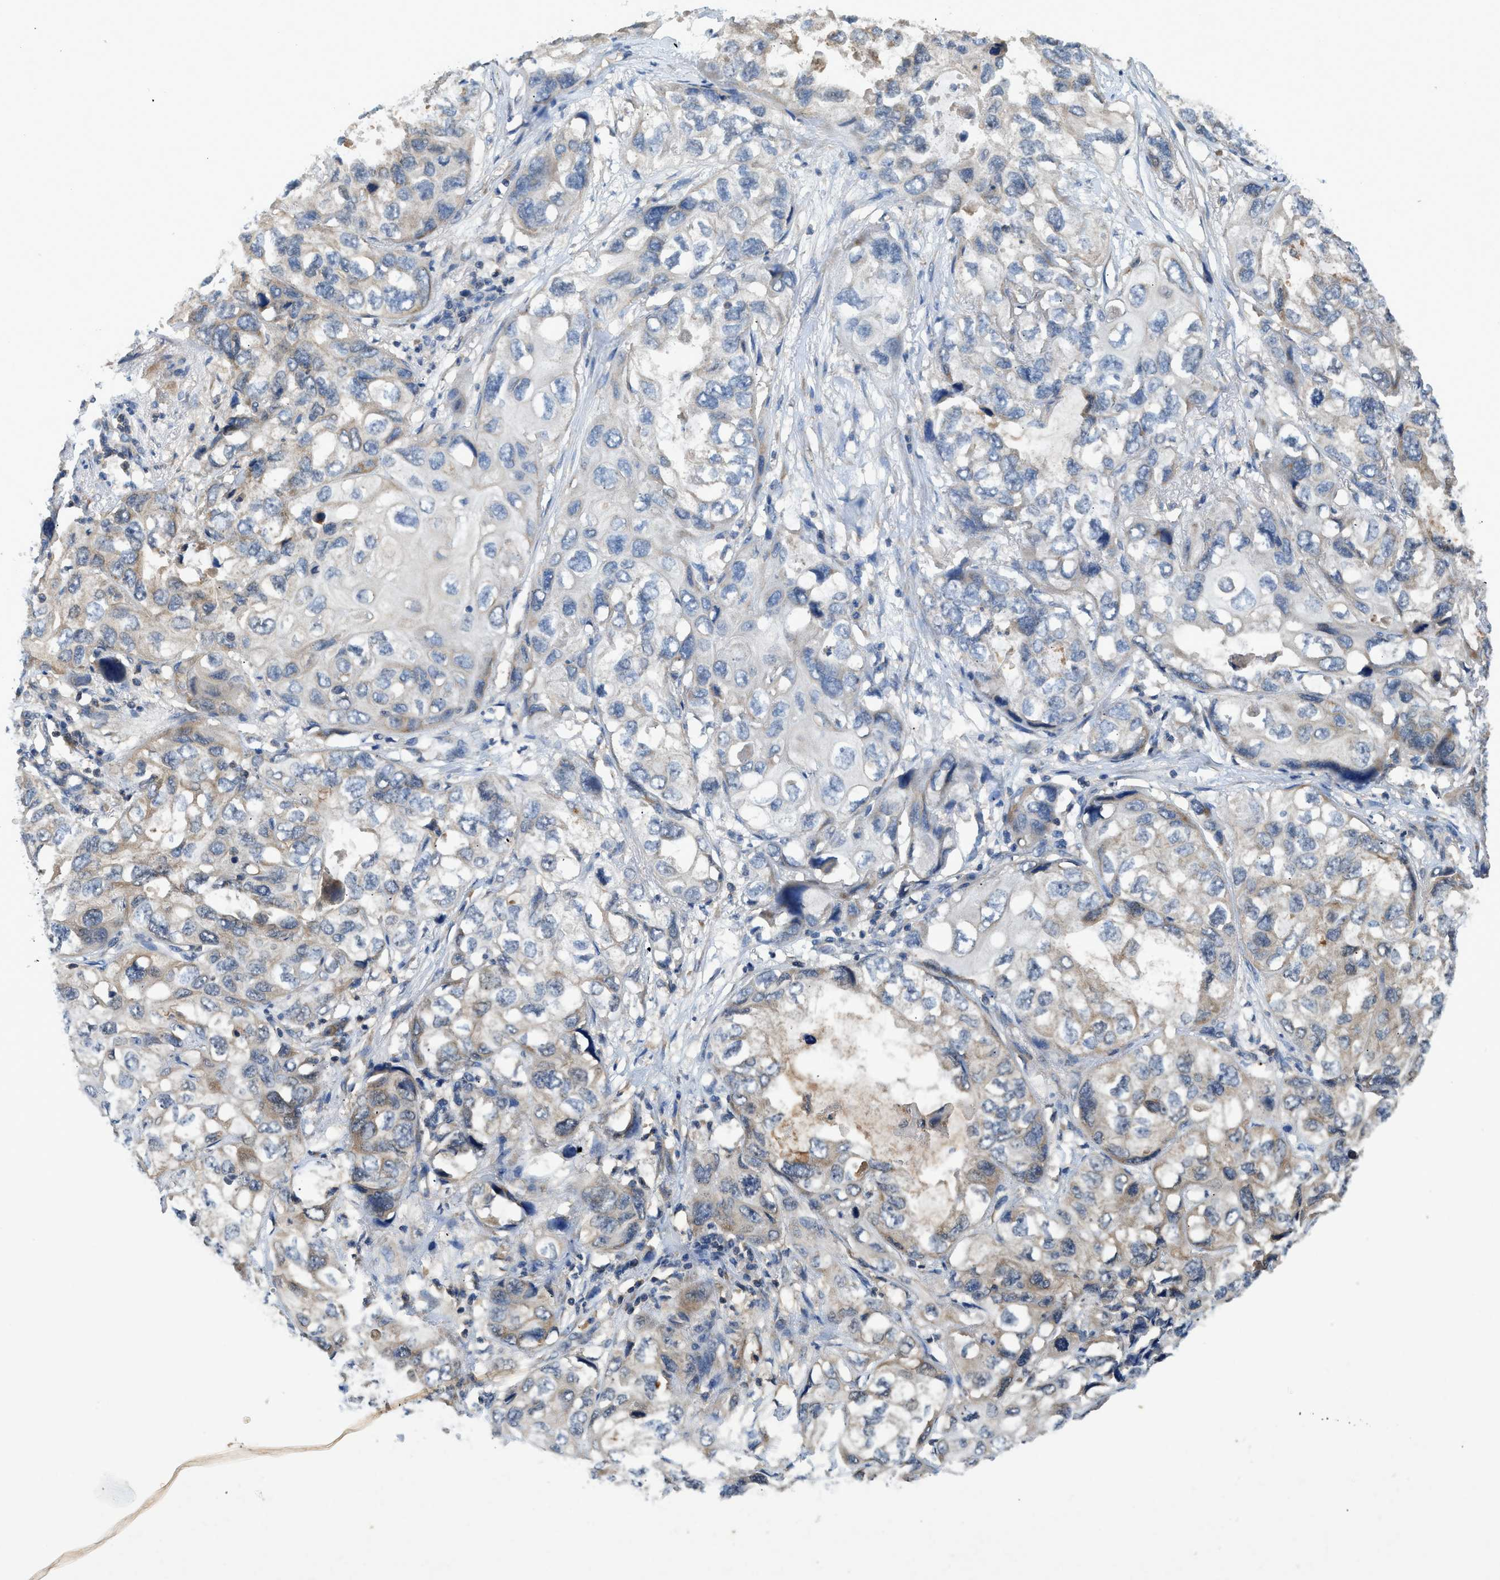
{"staining": {"intensity": "moderate", "quantity": "<25%", "location": "cytoplasmic/membranous"}, "tissue": "lung cancer", "cell_type": "Tumor cells", "image_type": "cancer", "snomed": [{"axis": "morphology", "description": "Squamous cell carcinoma, NOS"}, {"axis": "topography", "description": "Lung"}], "caption": "This image displays lung cancer (squamous cell carcinoma) stained with IHC to label a protein in brown. The cytoplasmic/membranous of tumor cells show moderate positivity for the protein. Nuclei are counter-stained blue.", "gene": "PAFAH2", "patient": {"sex": "female", "age": 73}}